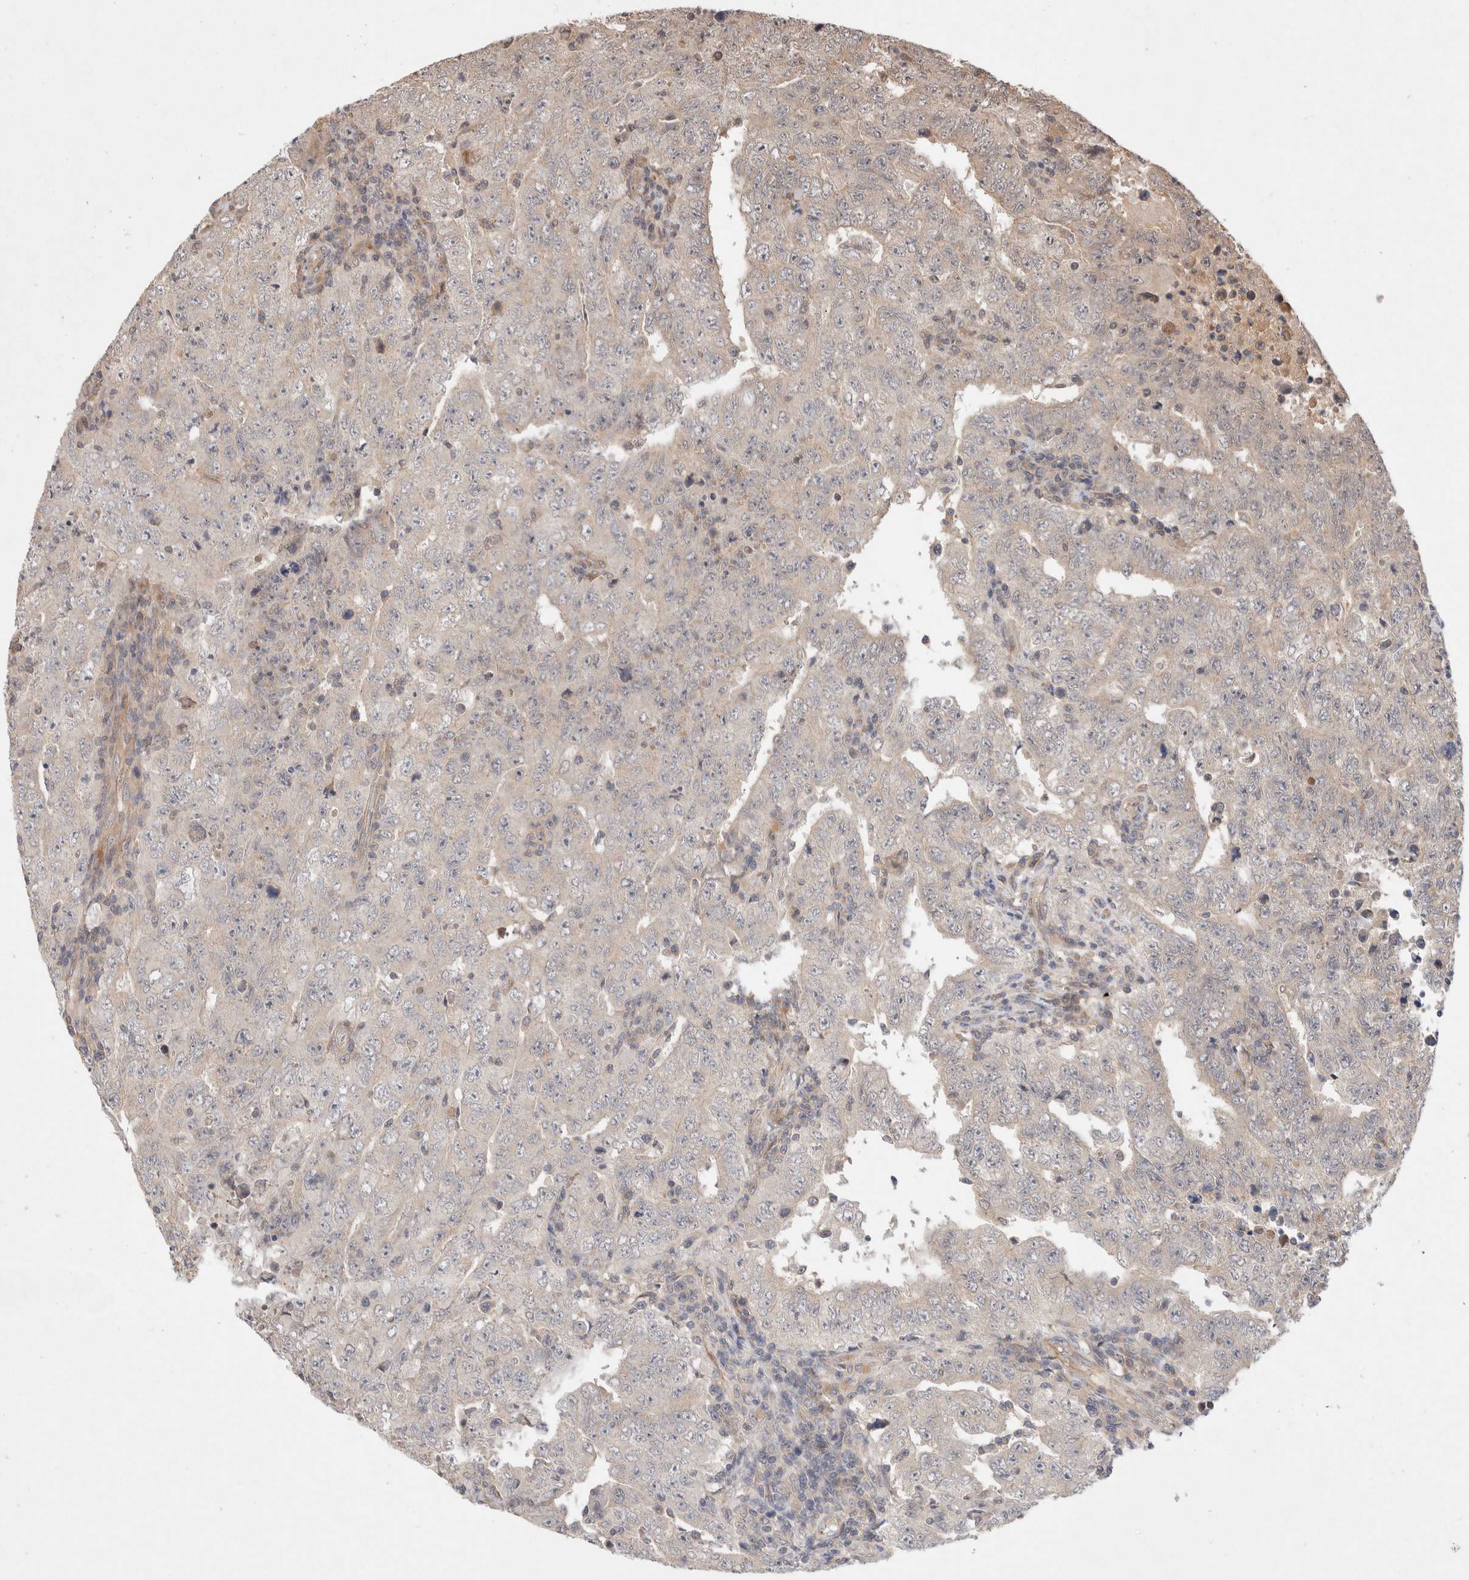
{"staining": {"intensity": "weak", "quantity": "<25%", "location": "cytoplasmic/membranous"}, "tissue": "testis cancer", "cell_type": "Tumor cells", "image_type": "cancer", "snomed": [{"axis": "morphology", "description": "Carcinoma, Embryonal, NOS"}, {"axis": "topography", "description": "Testis"}], "caption": "Immunohistochemical staining of testis cancer shows no significant positivity in tumor cells.", "gene": "KLHL20", "patient": {"sex": "male", "age": 26}}